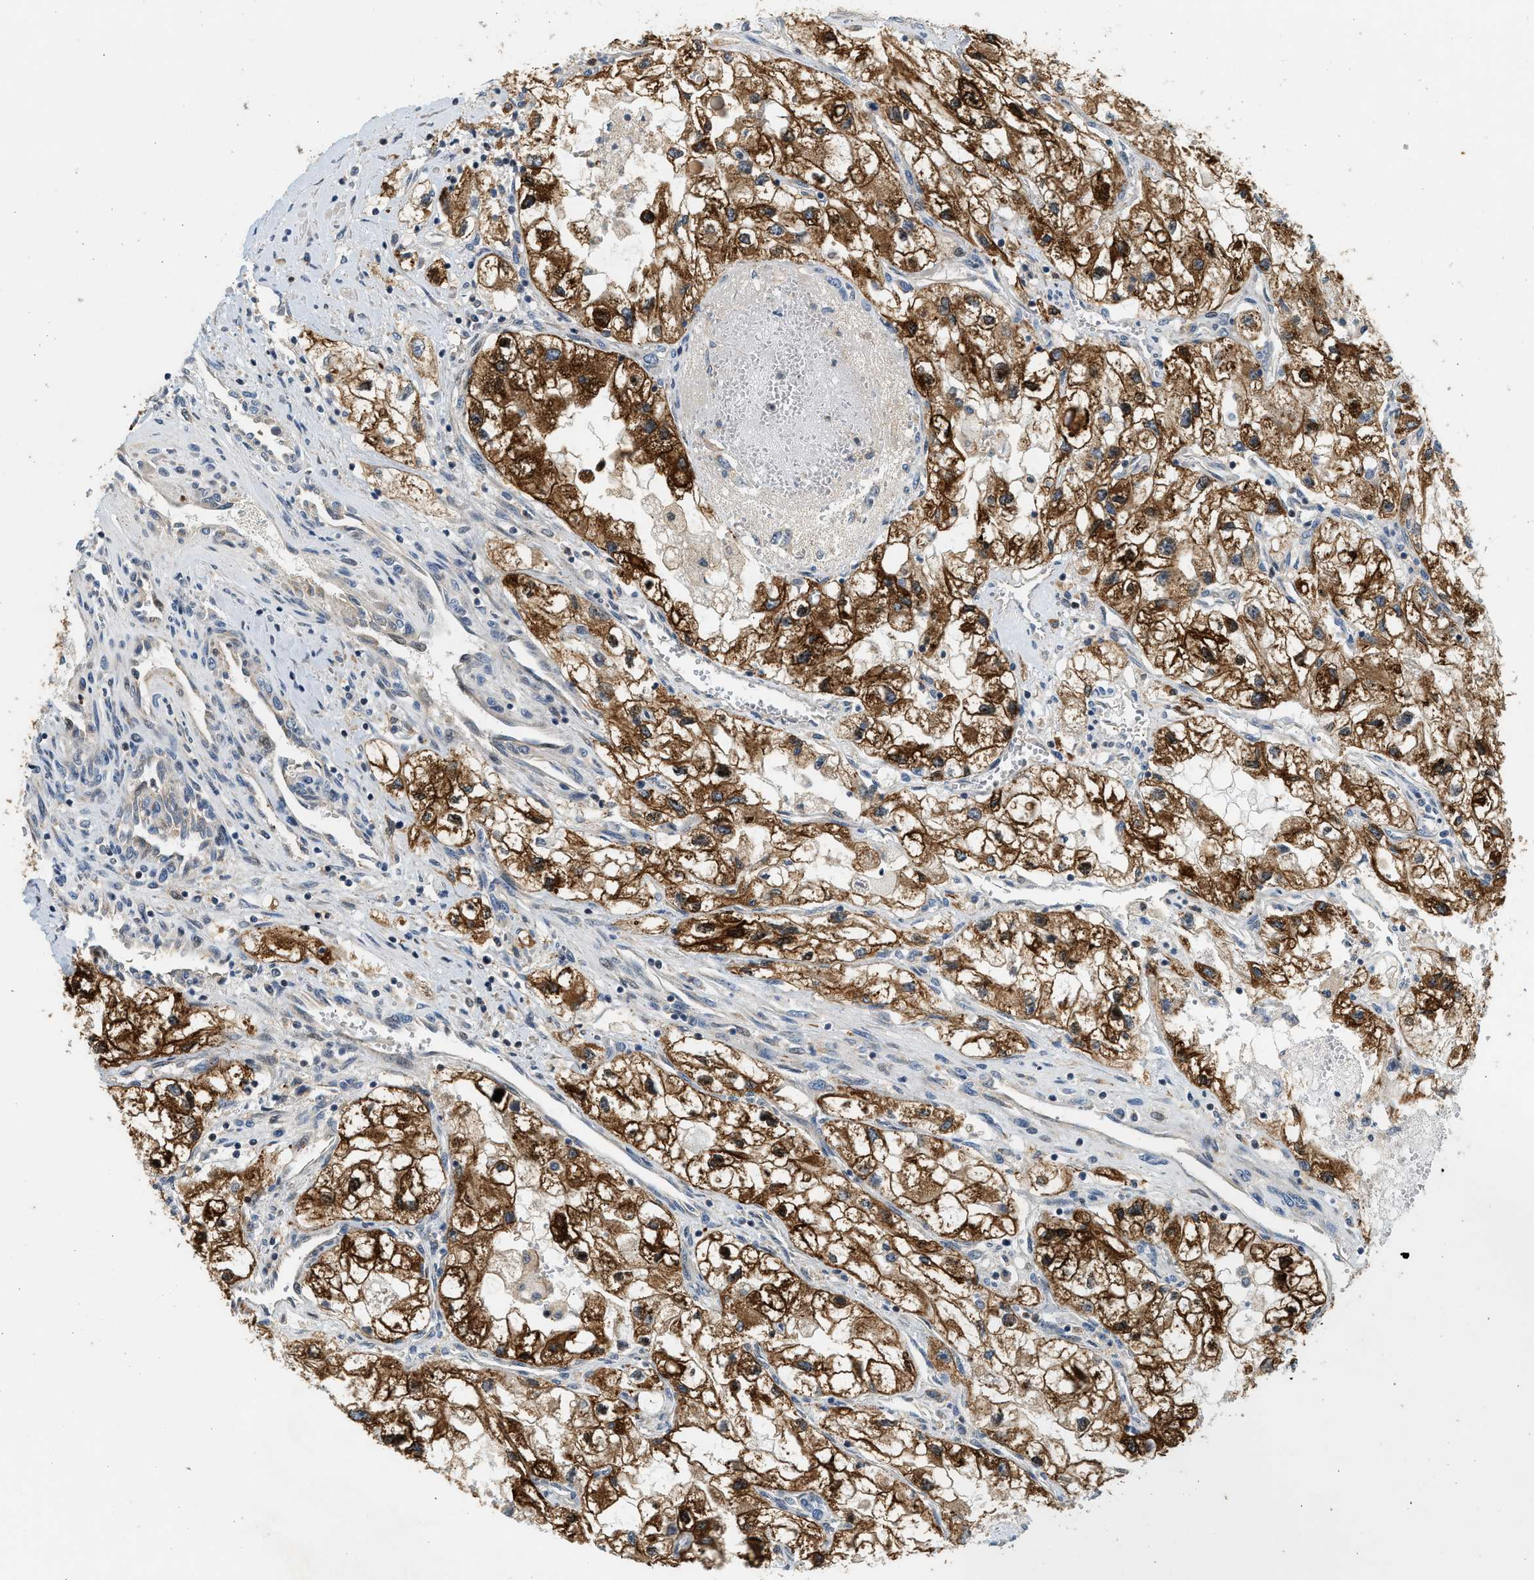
{"staining": {"intensity": "strong", "quantity": ">75%", "location": "cytoplasmic/membranous"}, "tissue": "renal cancer", "cell_type": "Tumor cells", "image_type": "cancer", "snomed": [{"axis": "morphology", "description": "Adenocarcinoma, NOS"}, {"axis": "topography", "description": "Kidney"}], "caption": "The immunohistochemical stain shows strong cytoplasmic/membranous expression in tumor cells of renal cancer tissue. Ihc stains the protein of interest in brown and the nuclei are stained blue.", "gene": "NRSN2", "patient": {"sex": "female", "age": 70}}